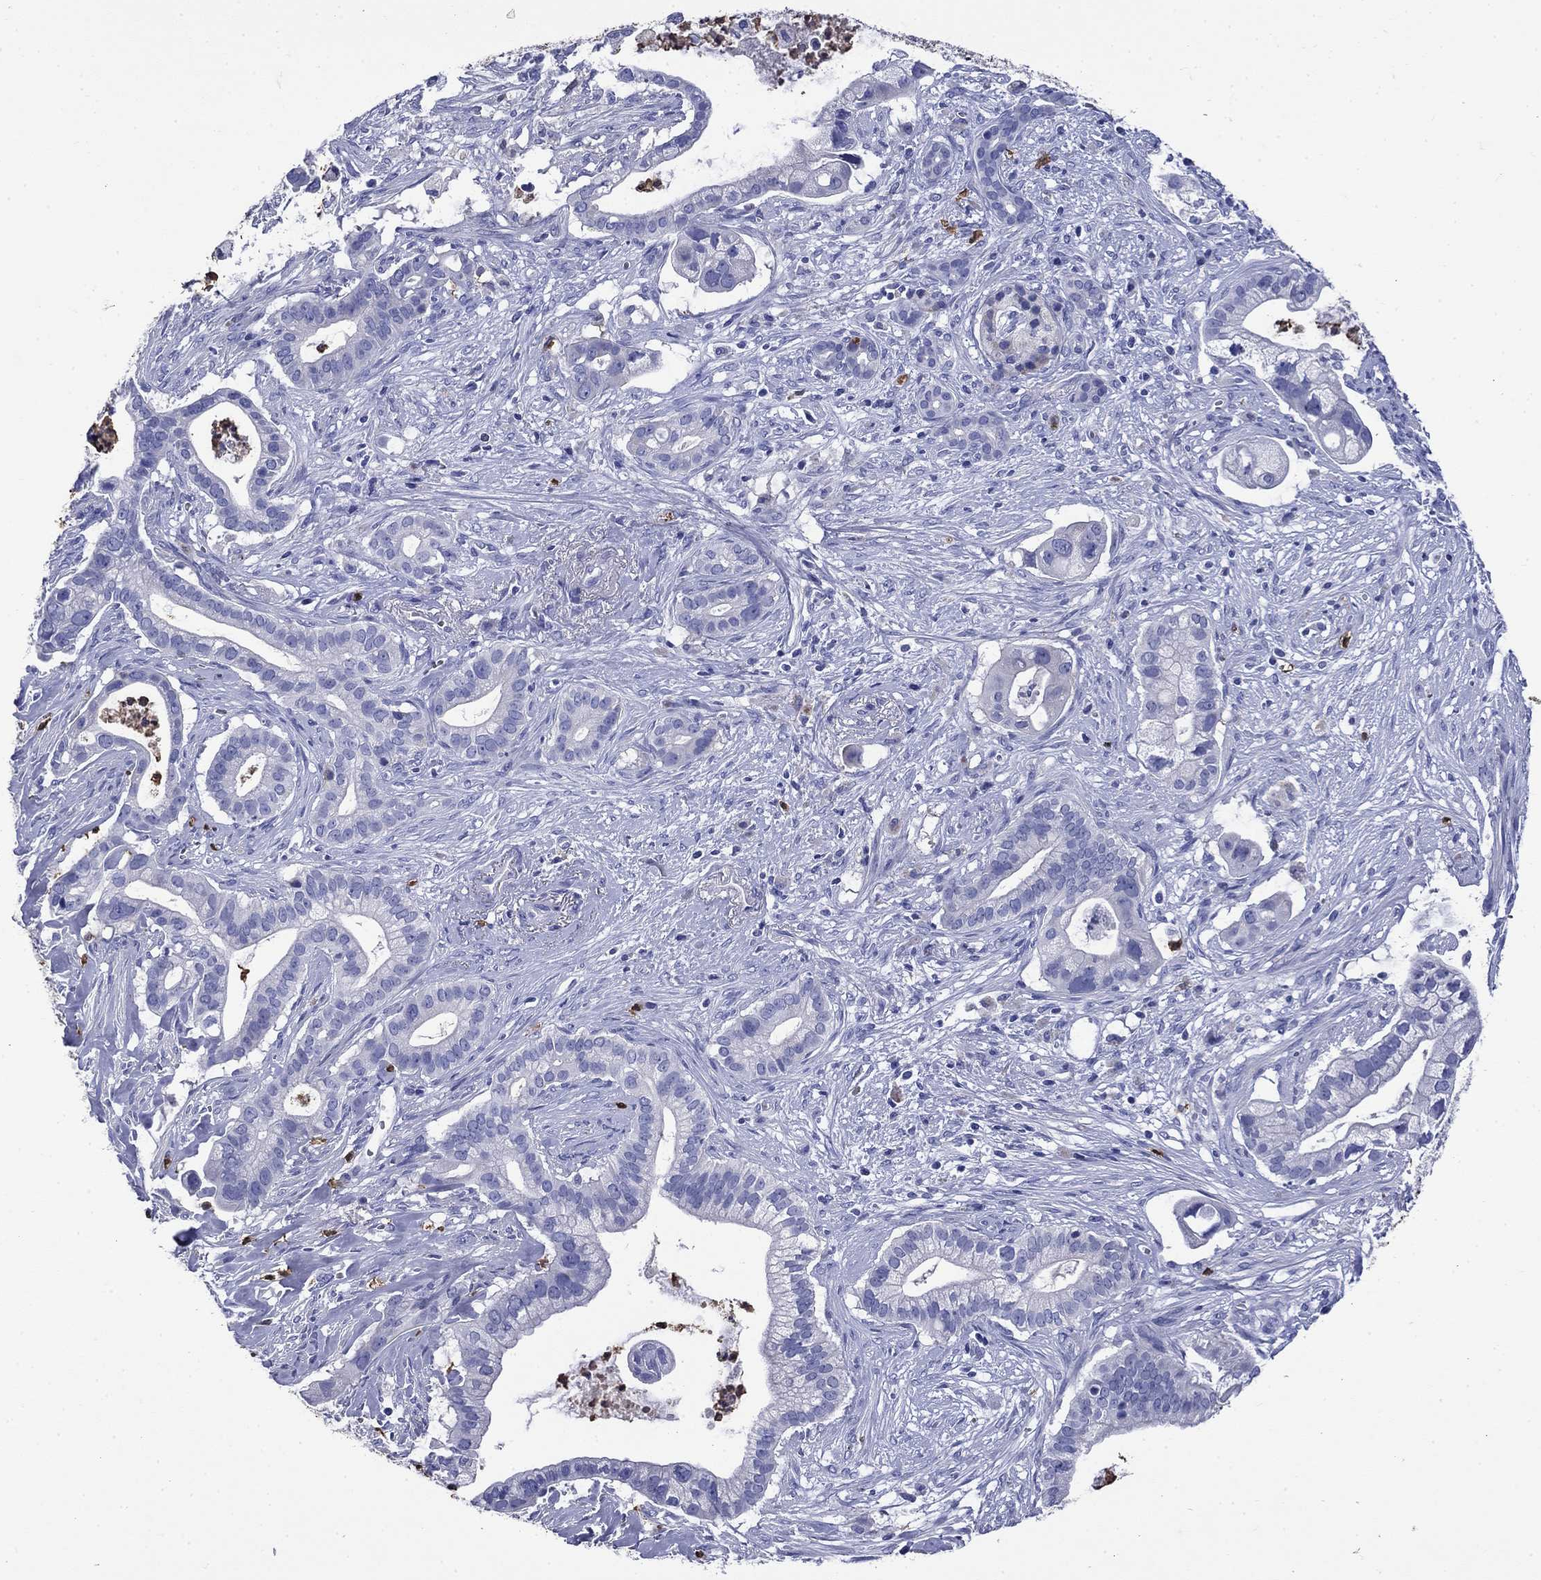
{"staining": {"intensity": "negative", "quantity": "none", "location": "none"}, "tissue": "pancreatic cancer", "cell_type": "Tumor cells", "image_type": "cancer", "snomed": [{"axis": "morphology", "description": "Adenocarcinoma, NOS"}, {"axis": "topography", "description": "Pancreas"}], "caption": "Immunohistochemistry of adenocarcinoma (pancreatic) reveals no positivity in tumor cells.", "gene": "TFR2", "patient": {"sex": "male", "age": 61}}